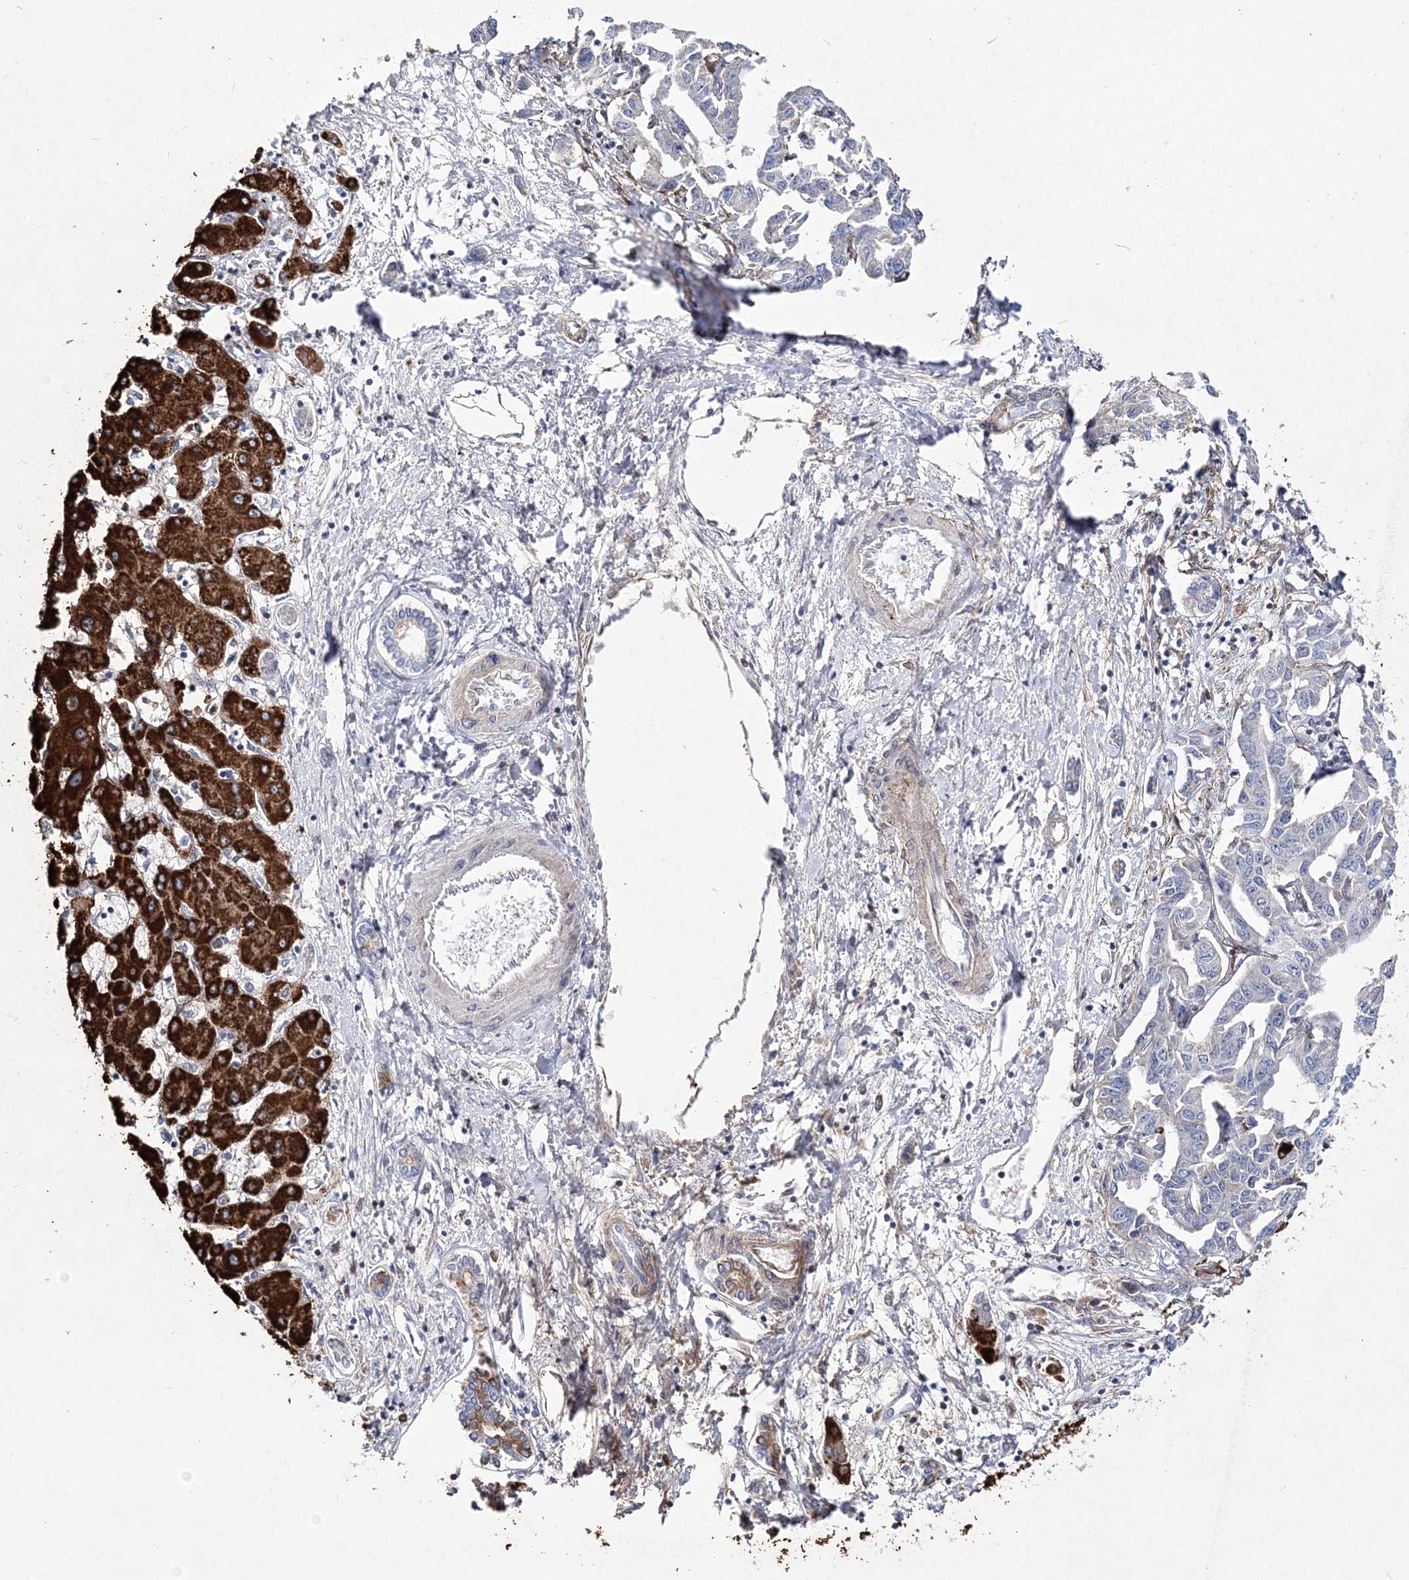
{"staining": {"intensity": "negative", "quantity": "none", "location": "none"}, "tissue": "liver cancer", "cell_type": "Tumor cells", "image_type": "cancer", "snomed": [{"axis": "morphology", "description": "Cholangiocarcinoma"}, {"axis": "topography", "description": "Liver"}], "caption": "Immunohistochemistry histopathology image of cholangiocarcinoma (liver) stained for a protein (brown), which reveals no expression in tumor cells.", "gene": "ANO1", "patient": {"sex": "male", "age": 59}}